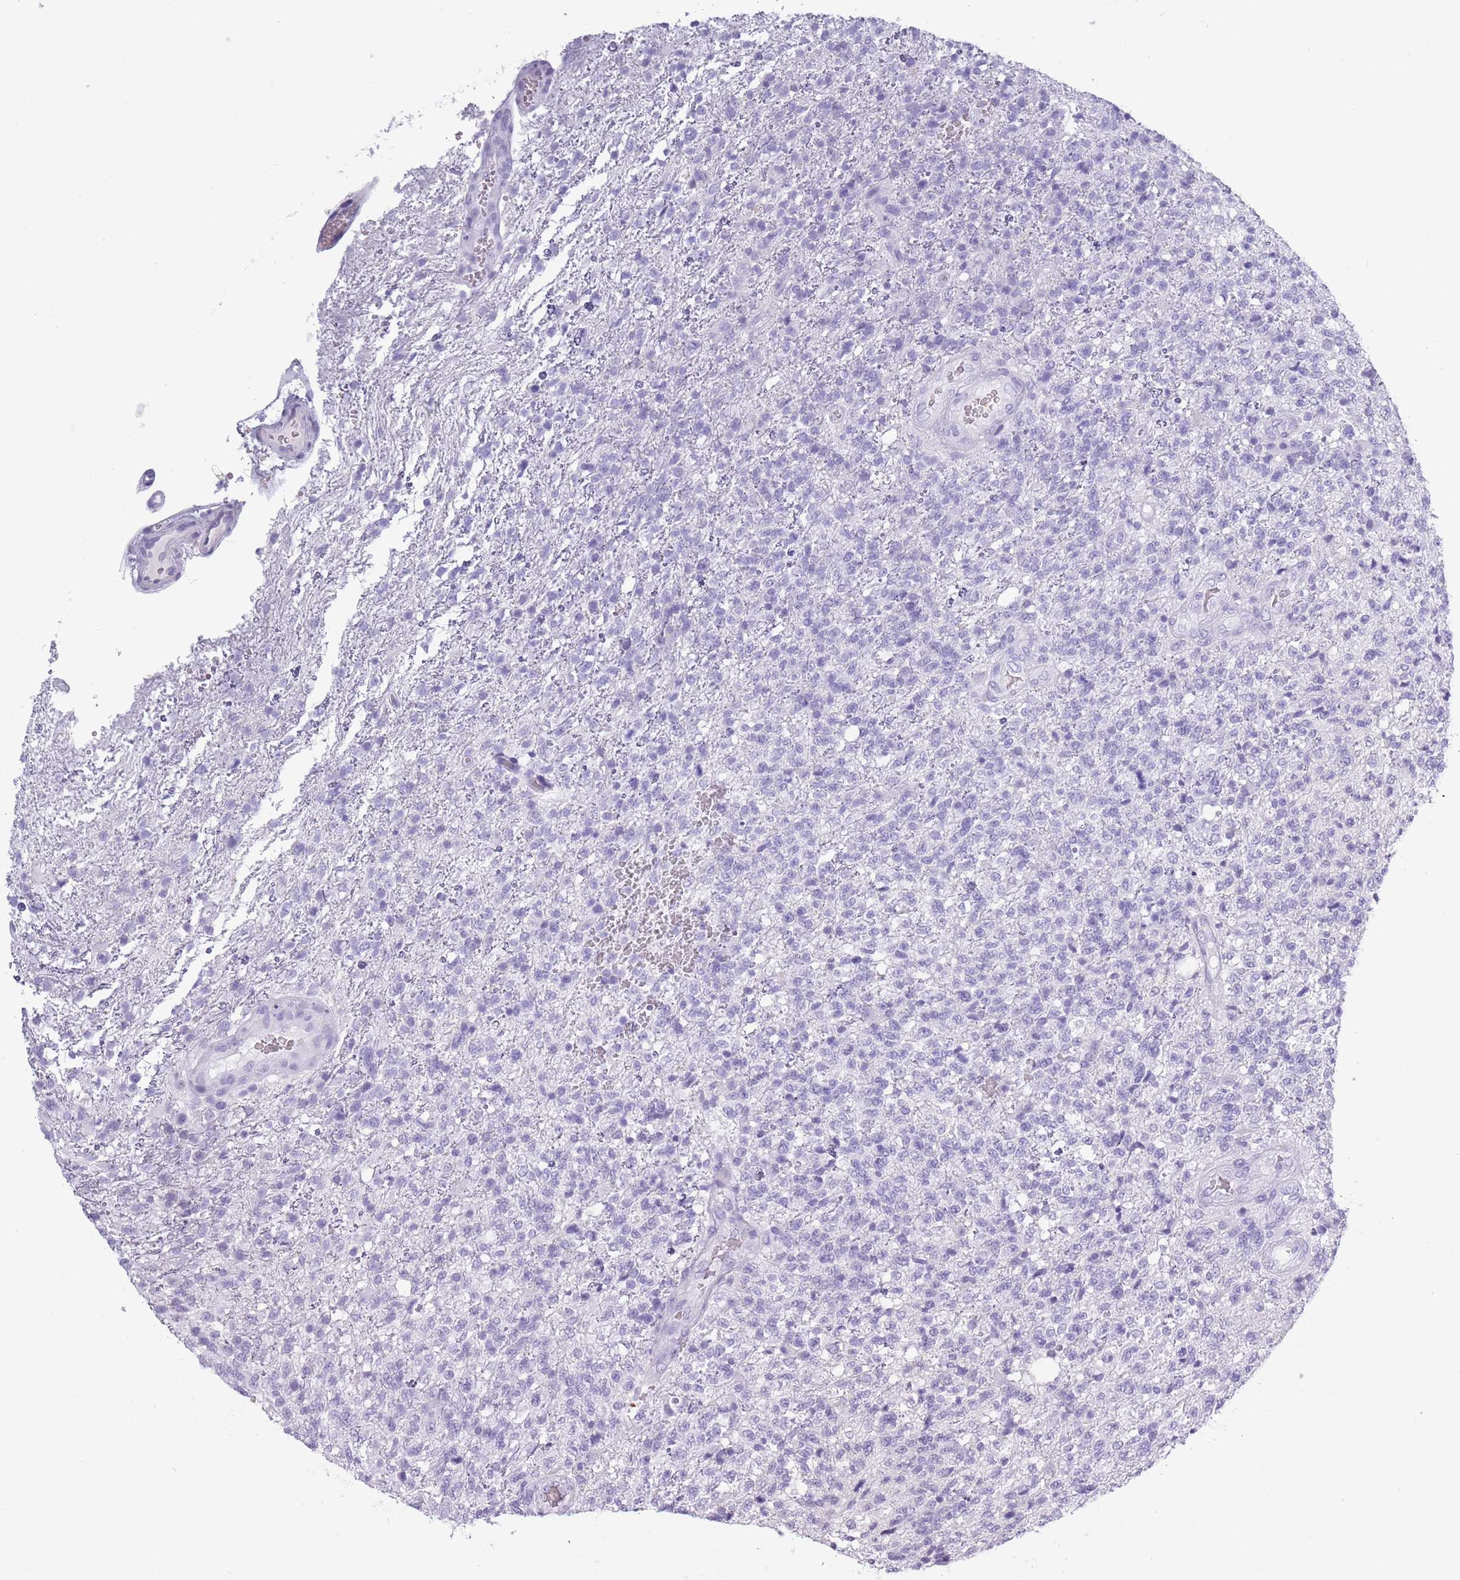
{"staining": {"intensity": "negative", "quantity": "none", "location": "none"}, "tissue": "glioma", "cell_type": "Tumor cells", "image_type": "cancer", "snomed": [{"axis": "morphology", "description": "Glioma, malignant, High grade"}, {"axis": "topography", "description": "Brain"}], "caption": "IHC micrograph of high-grade glioma (malignant) stained for a protein (brown), which demonstrates no staining in tumor cells.", "gene": "OR7C1", "patient": {"sex": "male", "age": 56}}